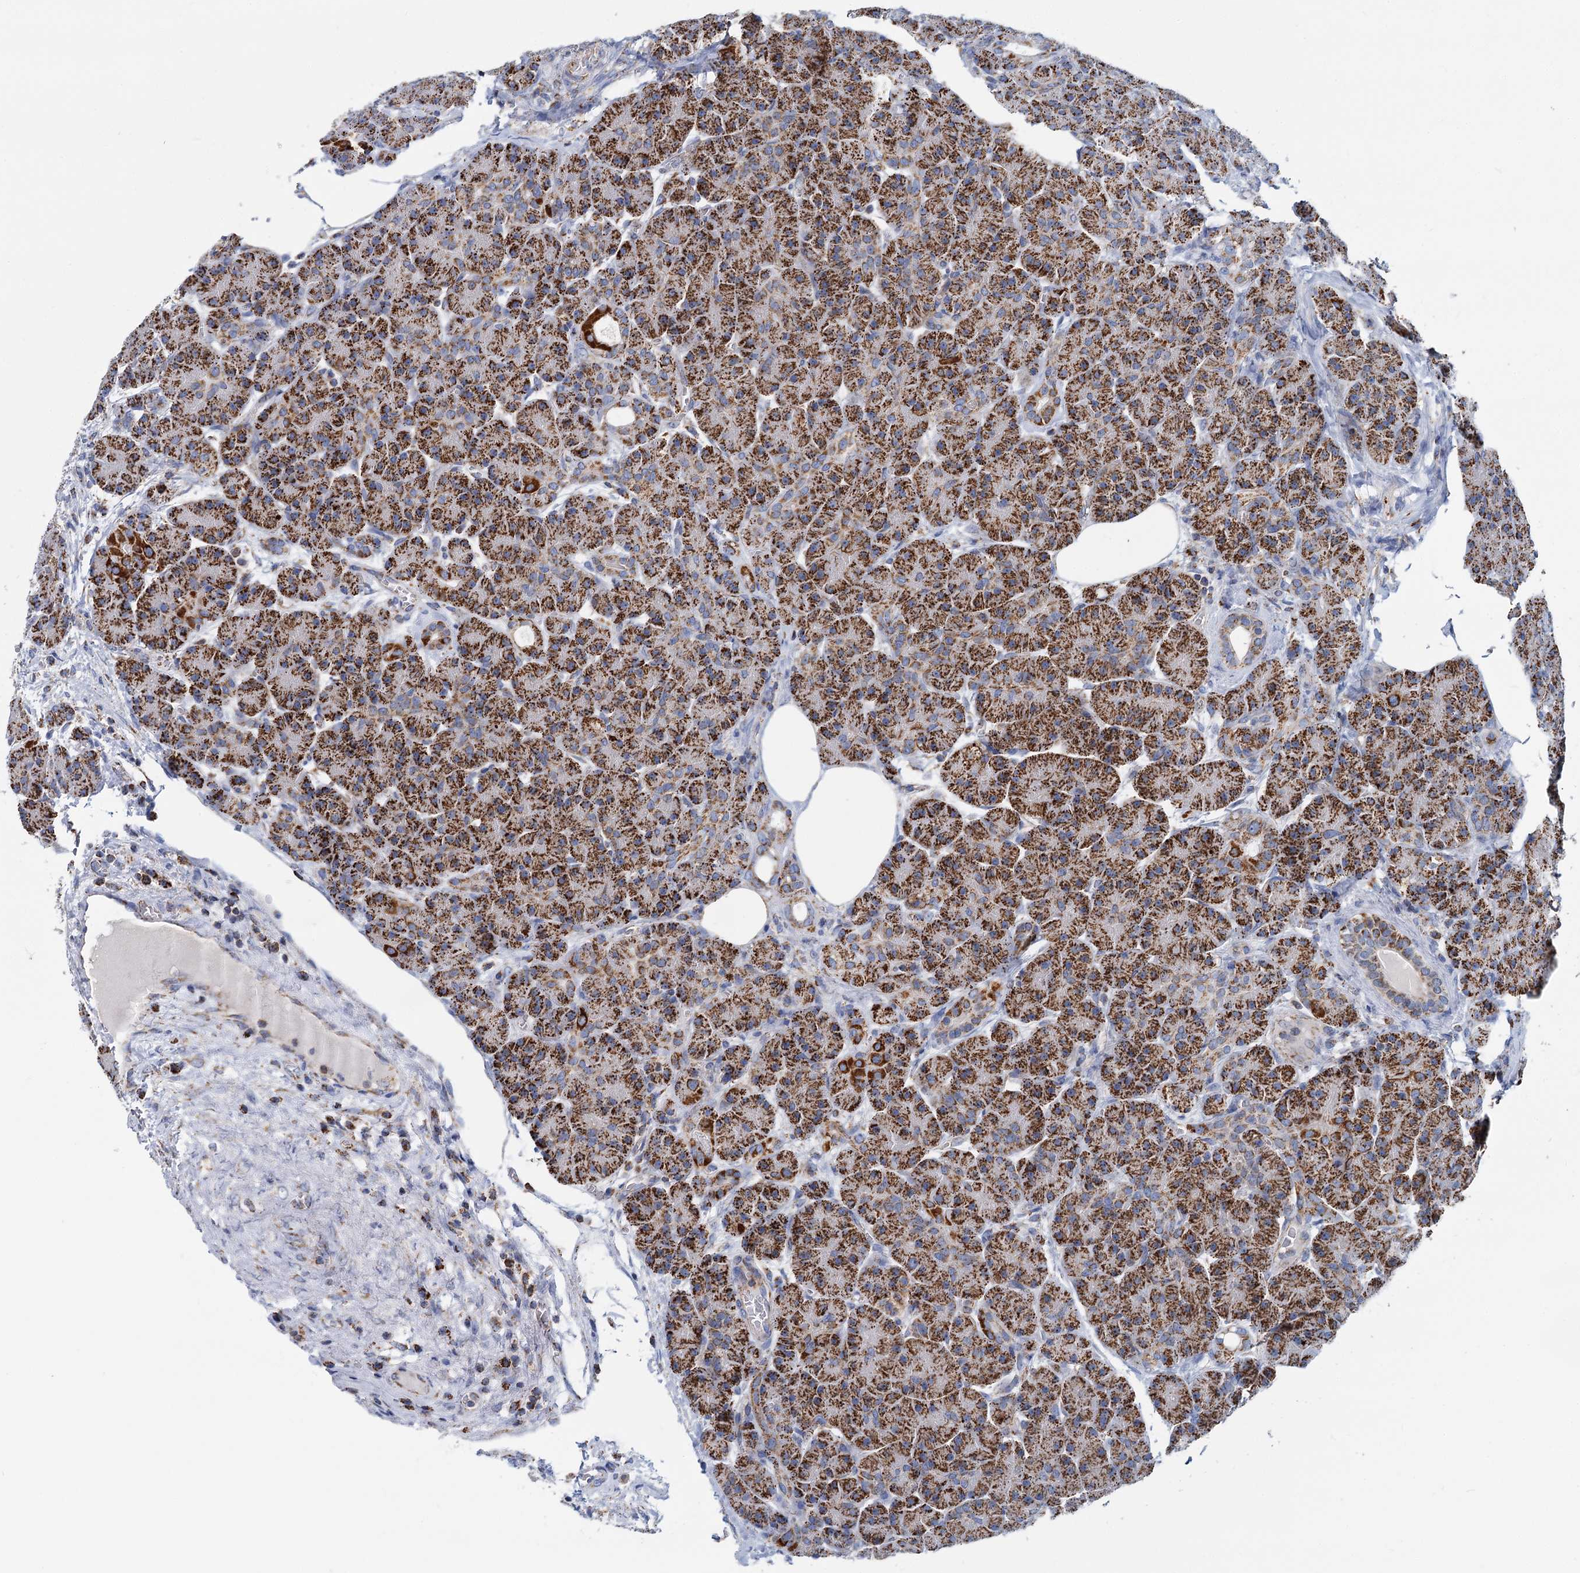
{"staining": {"intensity": "strong", "quantity": ">75%", "location": "cytoplasmic/membranous"}, "tissue": "pancreas", "cell_type": "Exocrine glandular cells", "image_type": "normal", "snomed": [{"axis": "morphology", "description": "Normal tissue, NOS"}, {"axis": "topography", "description": "Pancreas"}], "caption": "Immunohistochemistry (IHC) of normal human pancreas displays high levels of strong cytoplasmic/membranous staining in approximately >75% of exocrine glandular cells. (brown staining indicates protein expression, while blue staining denotes nuclei).", "gene": "CCP110", "patient": {"sex": "male", "age": 63}}